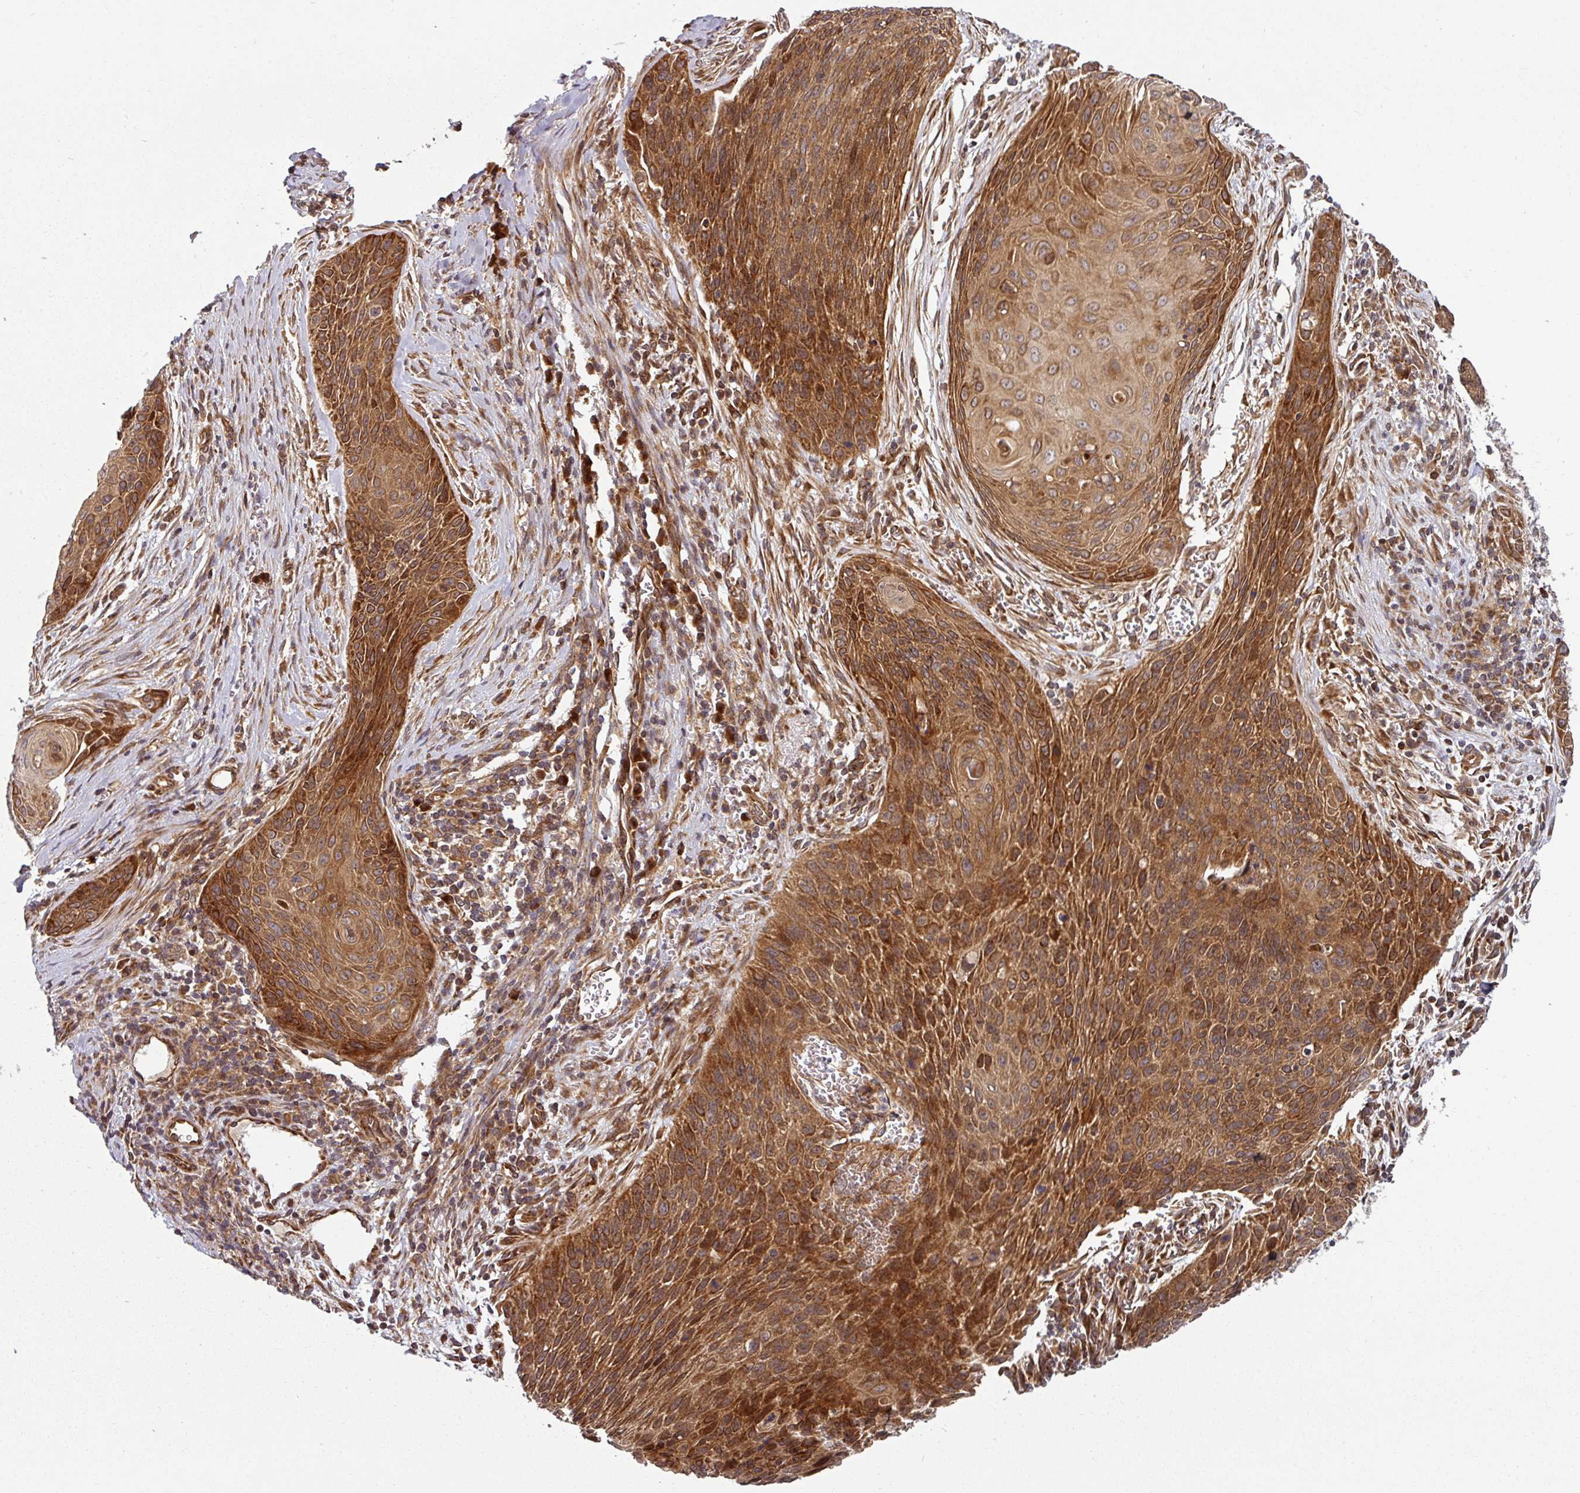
{"staining": {"intensity": "strong", "quantity": ">75%", "location": "cytoplasmic/membranous"}, "tissue": "cervical cancer", "cell_type": "Tumor cells", "image_type": "cancer", "snomed": [{"axis": "morphology", "description": "Squamous cell carcinoma, NOS"}, {"axis": "topography", "description": "Cervix"}], "caption": "A brown stain highlights strong cytoplasmic/membranous expression of a protein in human cervical cancer (squamous cell carcinoma) tumor cells.", "gene": "RAB5A", "patient": {"sex": "female", "age": 55}}